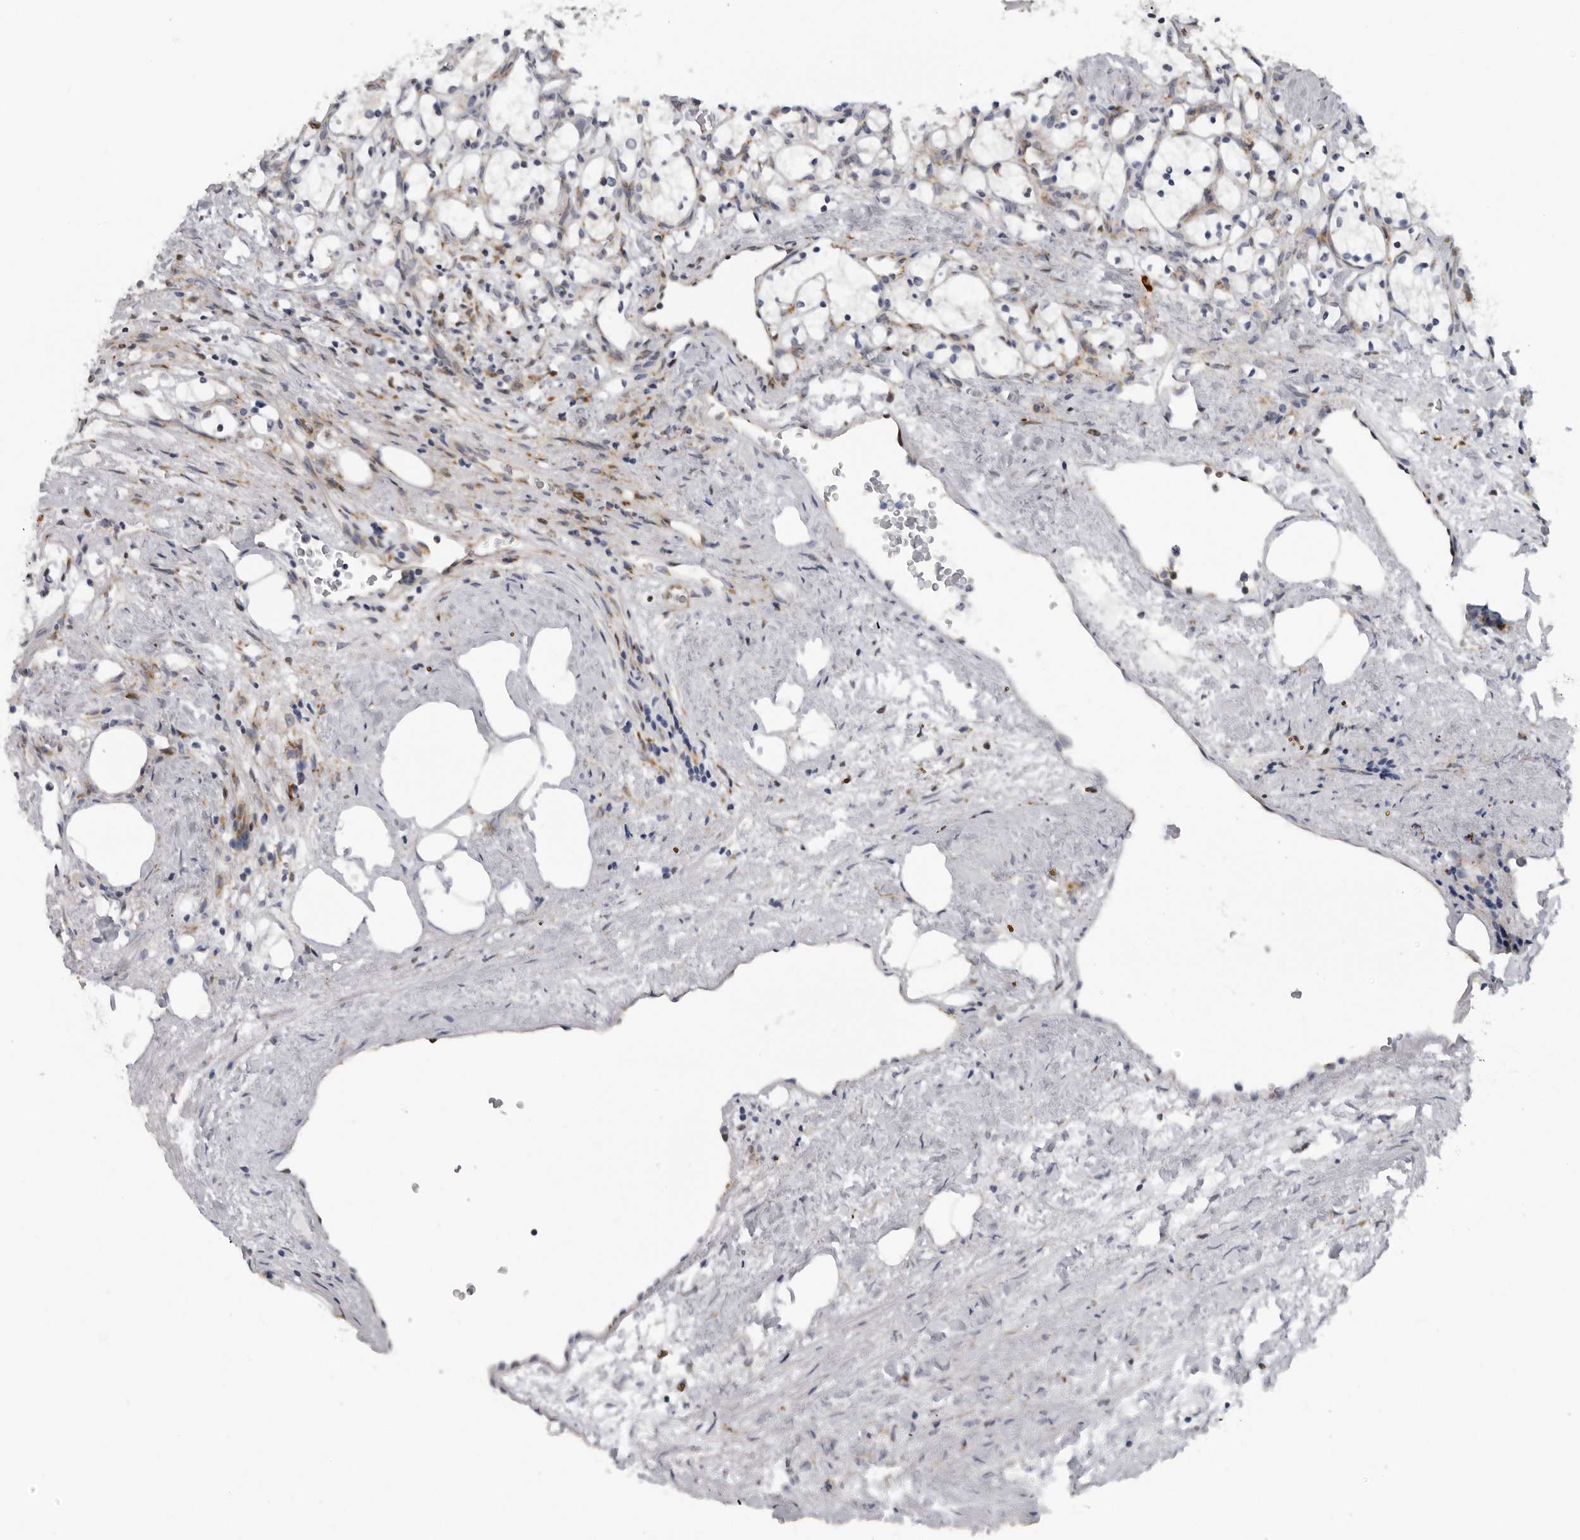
{"staining": {"intensity": "negative", "quantity": "none", "location": "none"}, "tissue": "renal cancer", "cell_type": "Tumor cells", "image_type": "cancer", "snomed": [{"axis": "morphology", "description": "Adenocarcinoma, NOS"}, {"axis": "topography", "description": "Kidney"}], "caption": "Human renal adenocarcinoma stained for a protein using immunohistochemistry (IHC) exhibits no expression in tumor cells.", "gene": "ALPK2", "patient": {"sex": "female", "age": 69}}